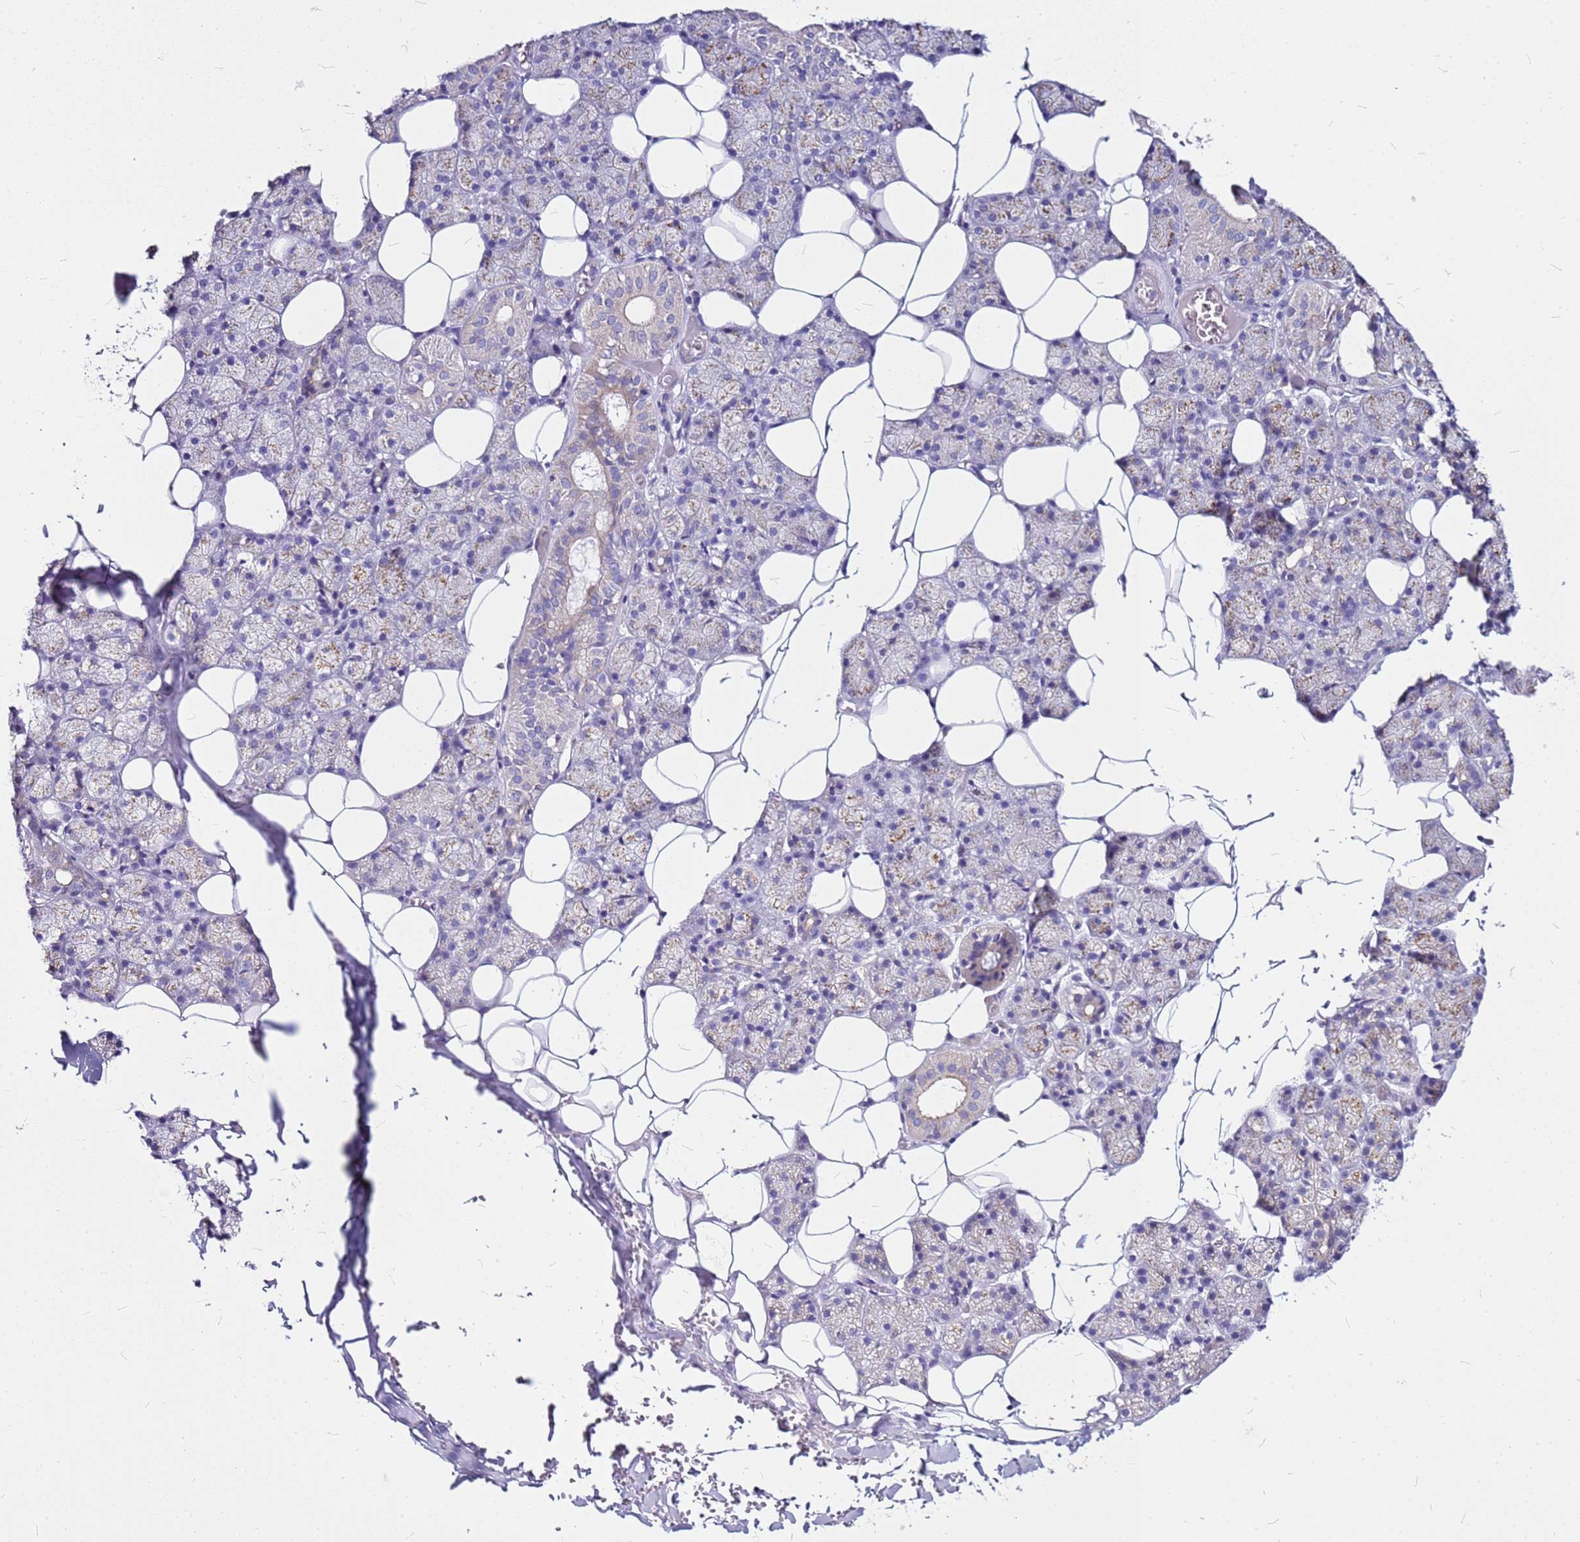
{"staining": {"intensity": "moderate", "quantity": "25%-75%", "location": "cytoplasmic/membranous"}, "tissue": "salivary gland", "cell_type": "Glandular cells", "image_type": "normal", "snomed": [{"axis": "morphology", "description": "Normal tissue, NOS"}, {"axis": "topography", "description": "Salivary gland"}], "caption": "Normal salivary gland shows moderate cytoplasmic/membranous staining in approximately 25%-75% of glandular cells, visualized by immunohistochemistry. The protein of interest is shown in brown color, while the nuclei are stained blue.", "gene": "CASD1", "patient": {"sex": "female", "age": 33}}